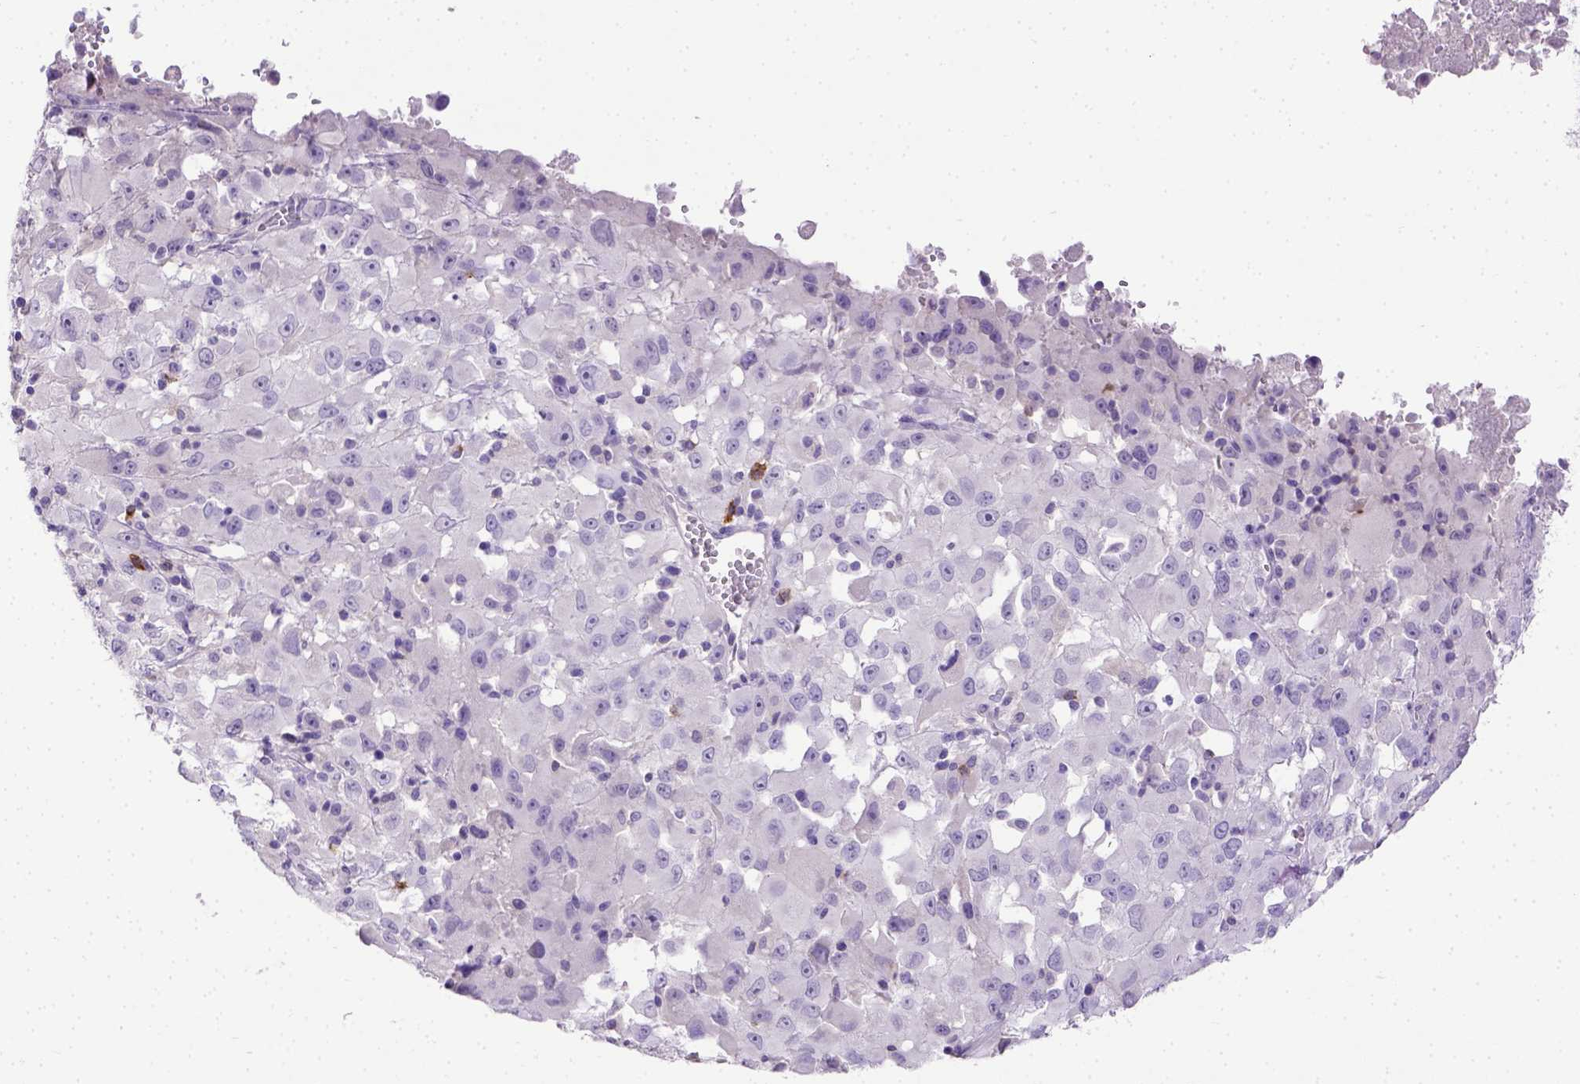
{"staining": {"intensity": "negative", "quantity": "none", "location": "none"}, "tissue": "melanoma", "cell_type": "Tumor cells", "image_type": "cancer", "snomed": [{"axis": "morphology", "description": "Malignant melanoma, Metastatic site"}, {"axis": "topography", "description": "Soft tissue"}], "caption": "This is an immunohistochemistry (IHC) photomicrograph of malignant melanoma (metastatic site). There is no positivity in tumor cells.", "gene": "B3GAT1", "patient": {"sex": "male", "age": 50}}